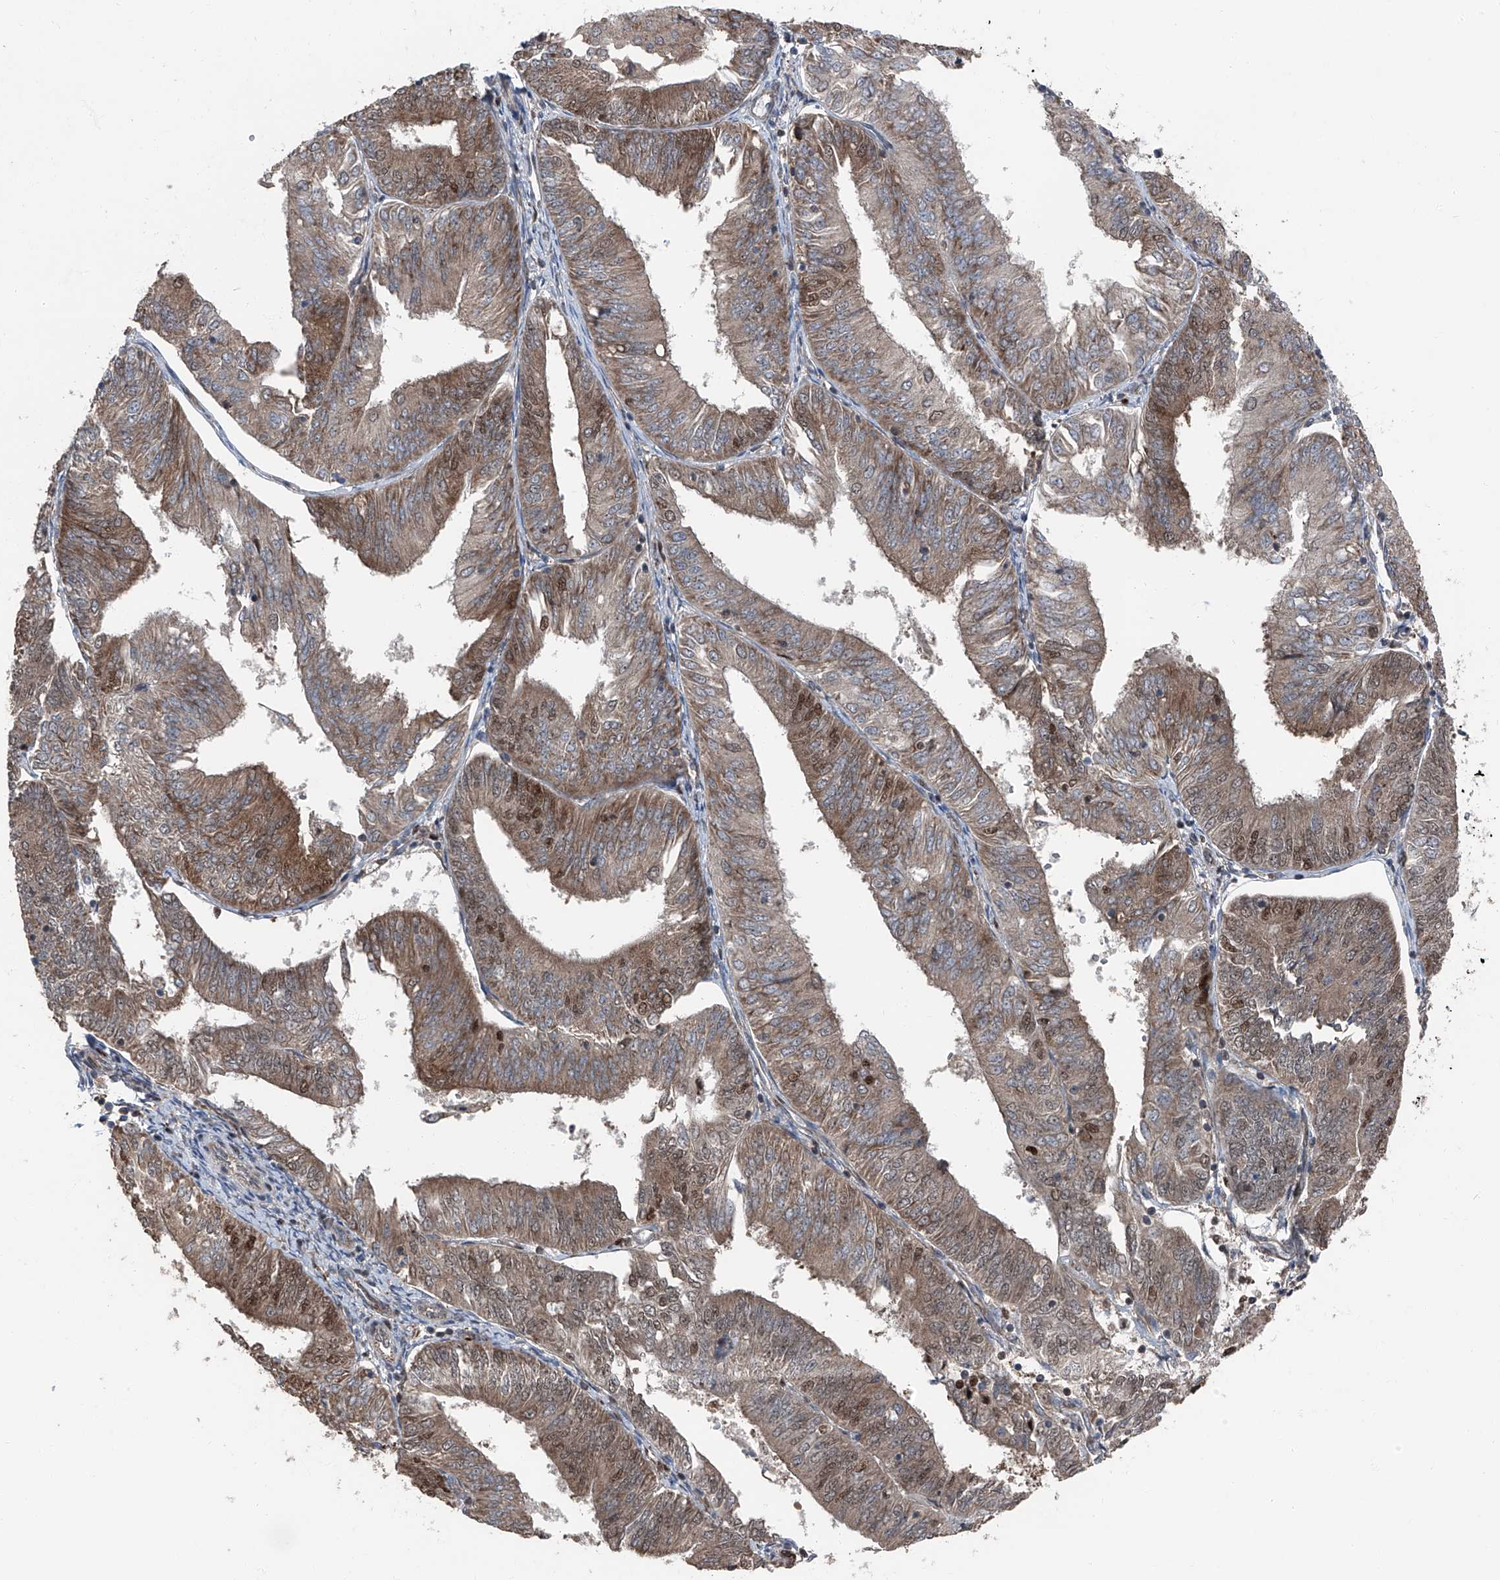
{"staining": {"intensity": "moderate", "quantity": ">75%", "location": "cytoplasmic/membranous,nuclear"}, "tissue": "endometrial cancer", "cell_type": "Tumor cells", "image_type": "cancer", "snomed": [{"axis": "morphology", "description": "Adenocarcinoma, NOS"}, {"axis": "topography", "description": "Endometrium"}], "caption": "This histopathology image reveals endometrial cancer (adenocarcinoma) stained with IHC to label a protein in brown. The cytoplasmic/membranous and nuclear of tumor cells show moderate positivity for the protein. Nuclei are counter-stained blue.", "gene": "FKBP5", "patient": {"sex": "female", "age": 58}}